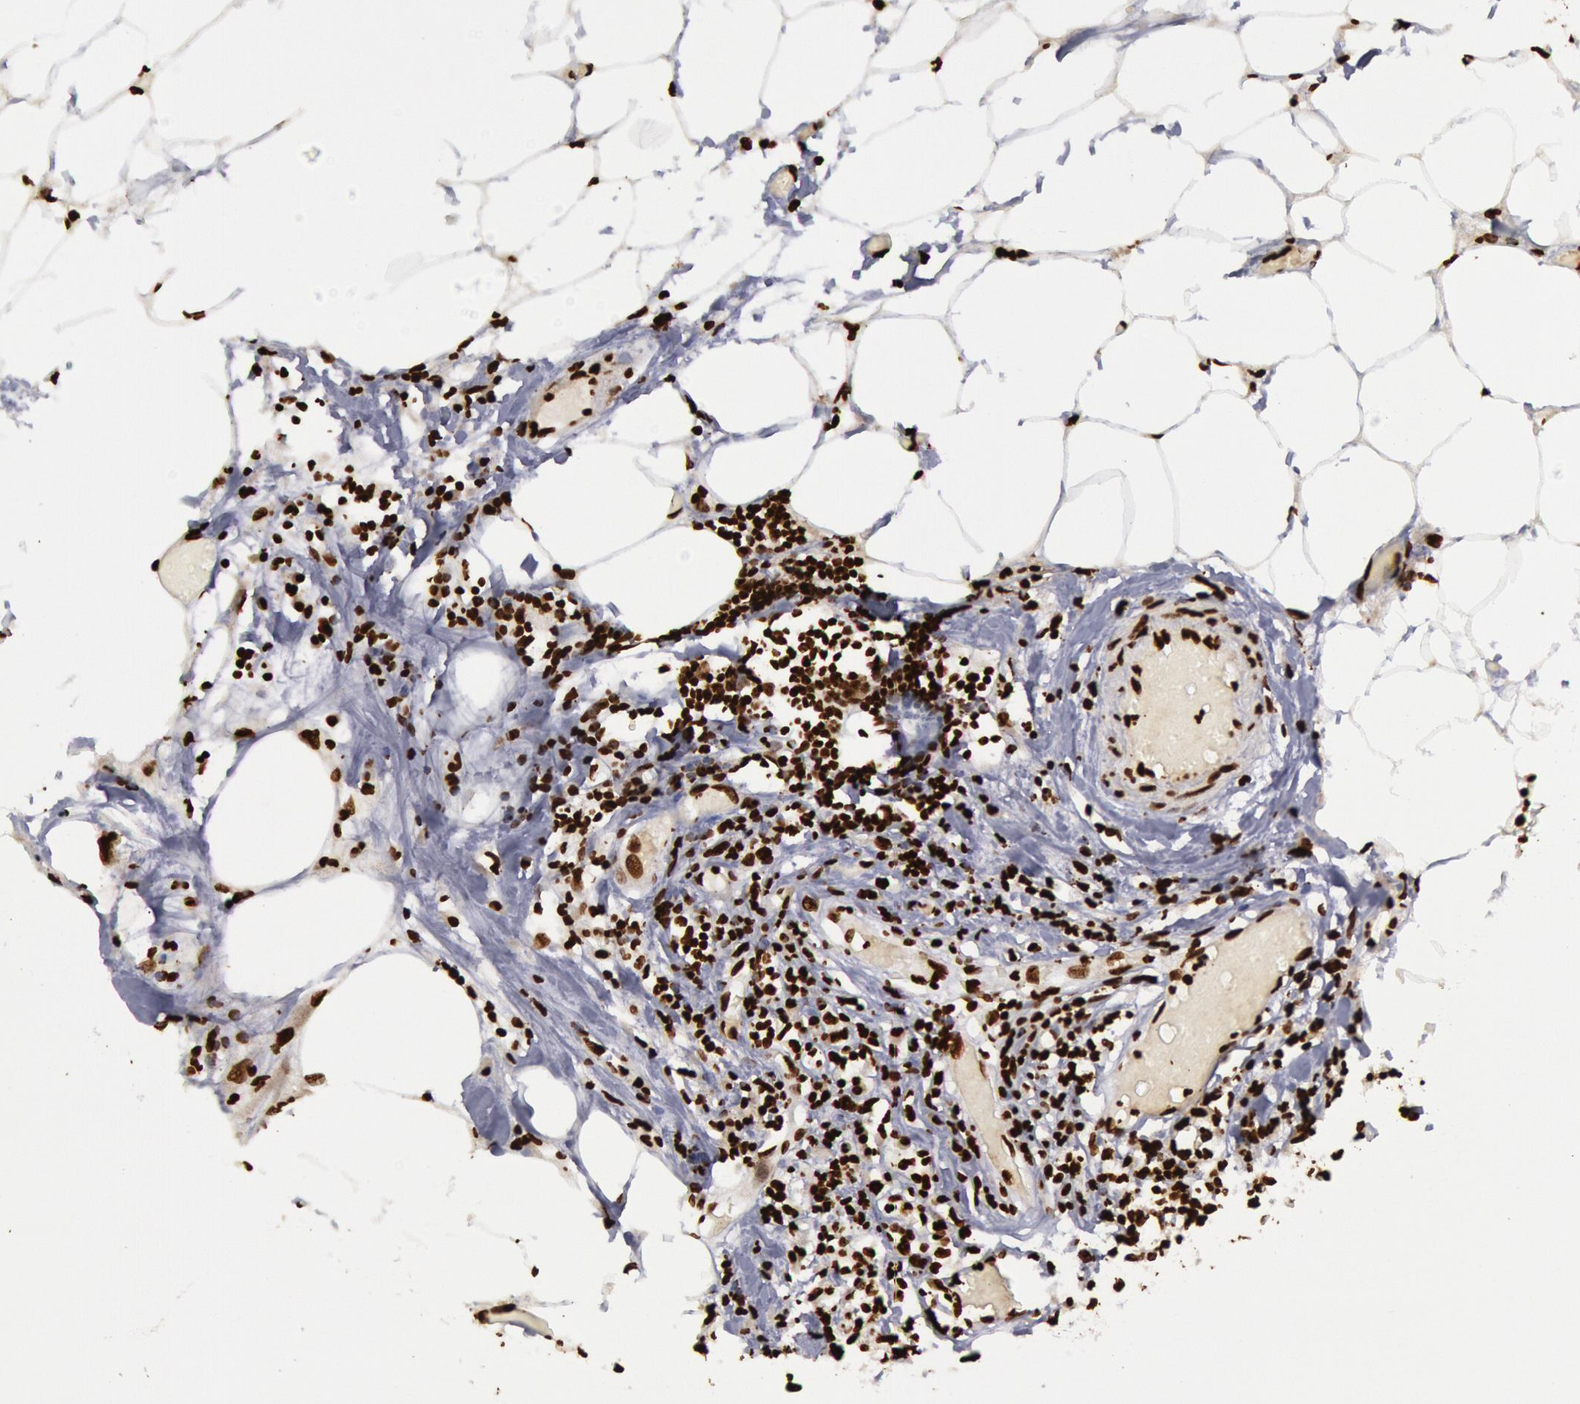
{"staining": {"intensity": "strong", "quantity": ">75%", "location": "nuclear"}, "tissue": "lymphoma", "cell_type": "Tumor cells", "image_type": "cancer", "snomed": [{"axis": "morphology", "description": "Malignant lymphoma, non-Hodgkin's type, High grade"}, {"axis": "topography", "description": "Colon"}], "caption": "Tumor cells reveal strong nuclear expression in approximately >75% of cells in high-grade malignant lymphoma, non-Hodgkin's type.", "gene": "H3-4", "patient": {"sex": "male", "age": 82}}